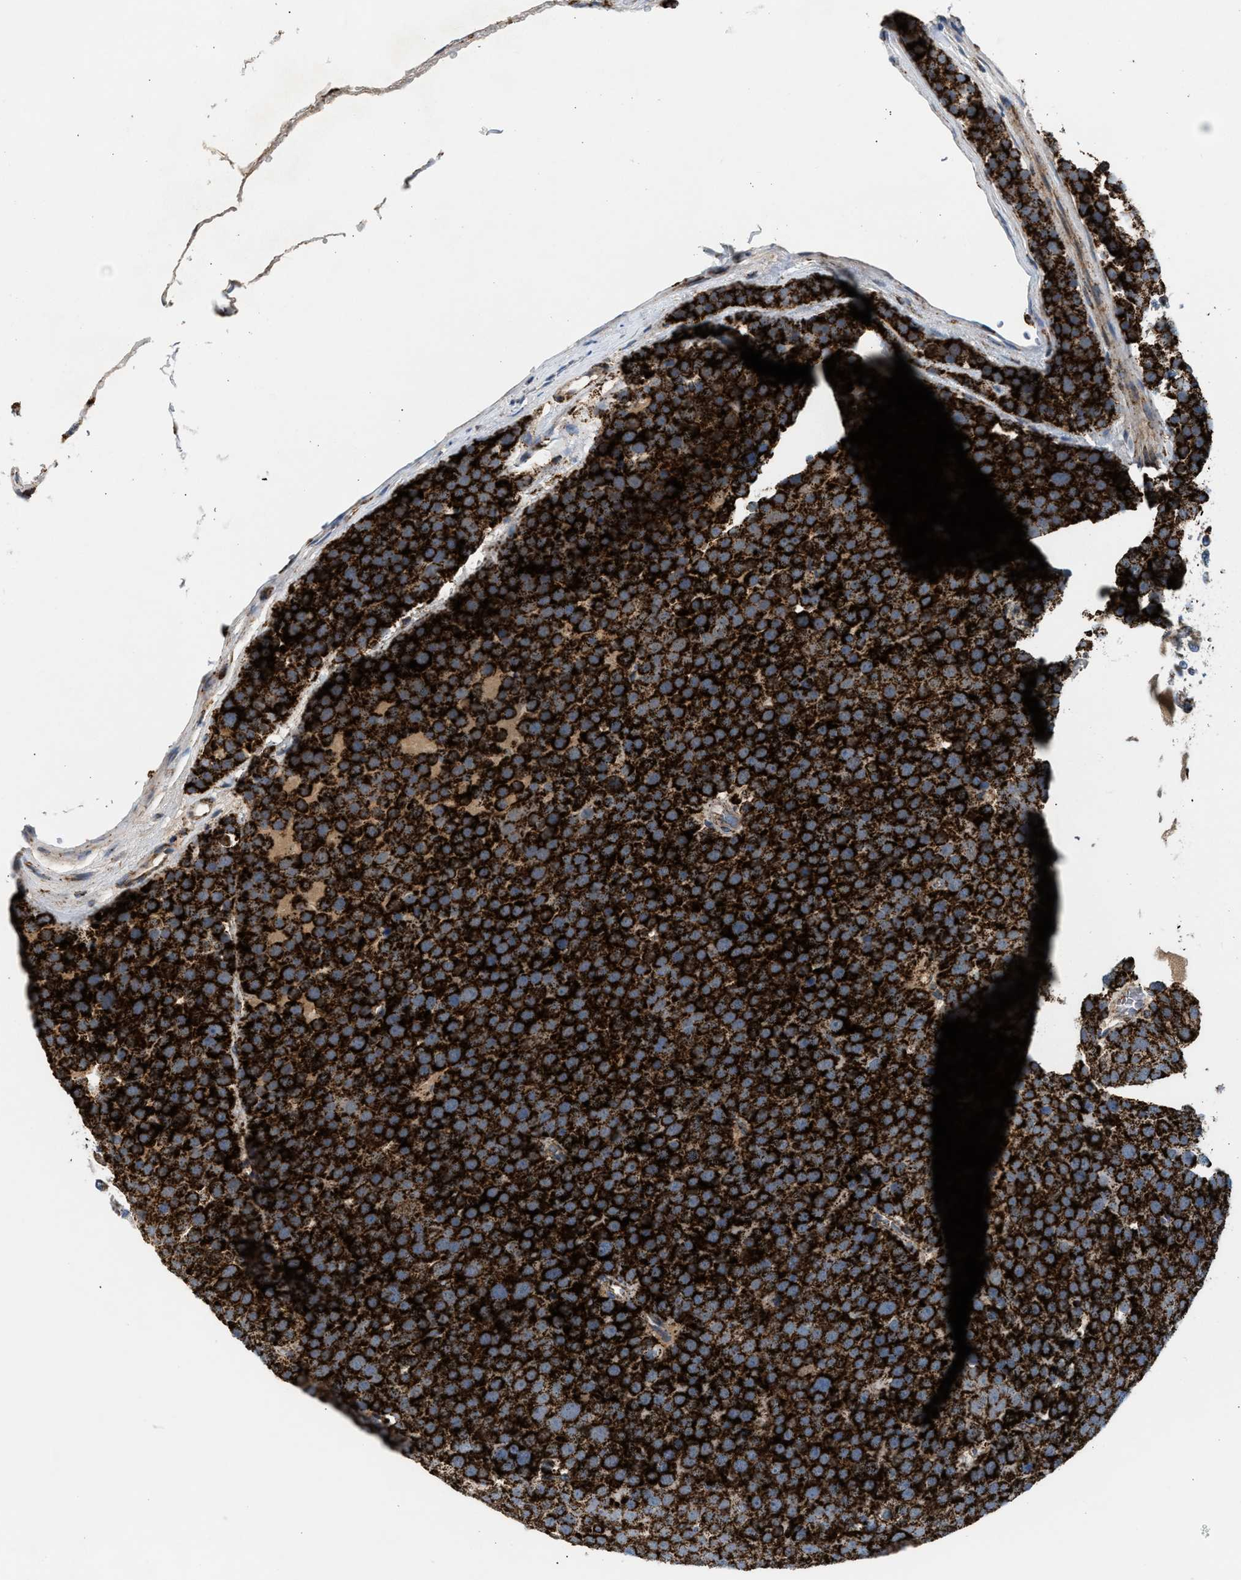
{"staining": {"intensity": "strong", "quantity": ">75%", "location": "cytoplasmic/membranous"}, "tissue": "testis cancer", "cell_type": "Tumor cells", "image_type": "cancer", "snomed": [{"axis": "morphology", "description": "Seminoma, NOS"}, {"axis": "topography", "description": "Testis"}], "caption": "Testis seminoma was stained to show a protein in brown. There is high levels of strong cytoplasmic/membranous positivity in about >75% of tumor cells.", "gene": "PMPCA", "patient": {"sex": "male", "age": 71}}